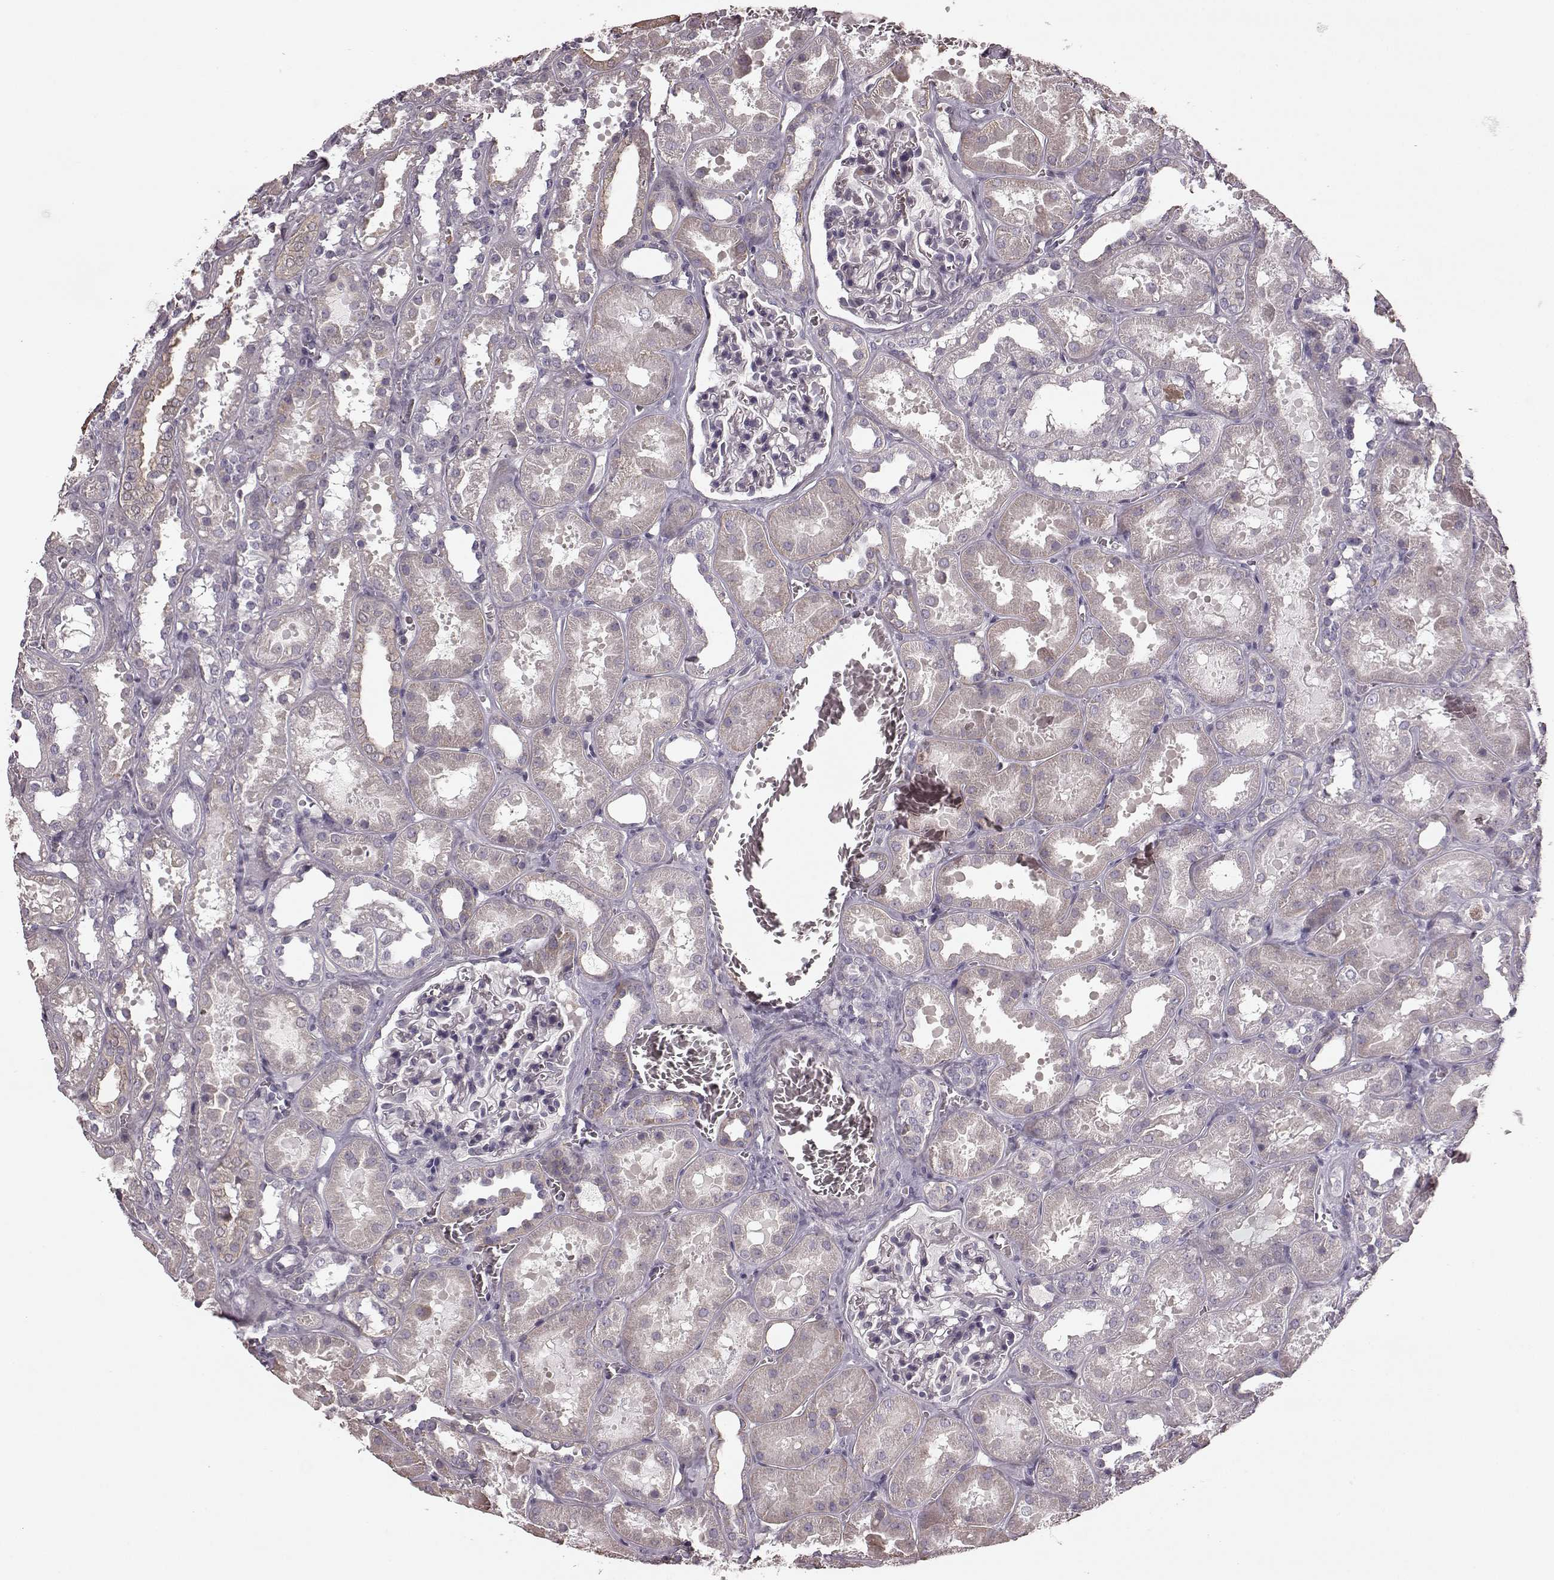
{"staining": {"intensity": "negative", "quantity": "none", "location": "none"}, "tissue": "kidney", "cell_type": "Cells in glomeruli", "image_type": "normal", "snomed": [{"axis": "morphology", "description": "Normal tissue, NOS"}, {"axis": "topography", "description": "Kidney"}], "caption": "Protein analysis of normal kidney demonstrates no significant expression in cells in glomeruli.", "gene": "PDCD1", "patient": {"sex": "female", "age": 41}}